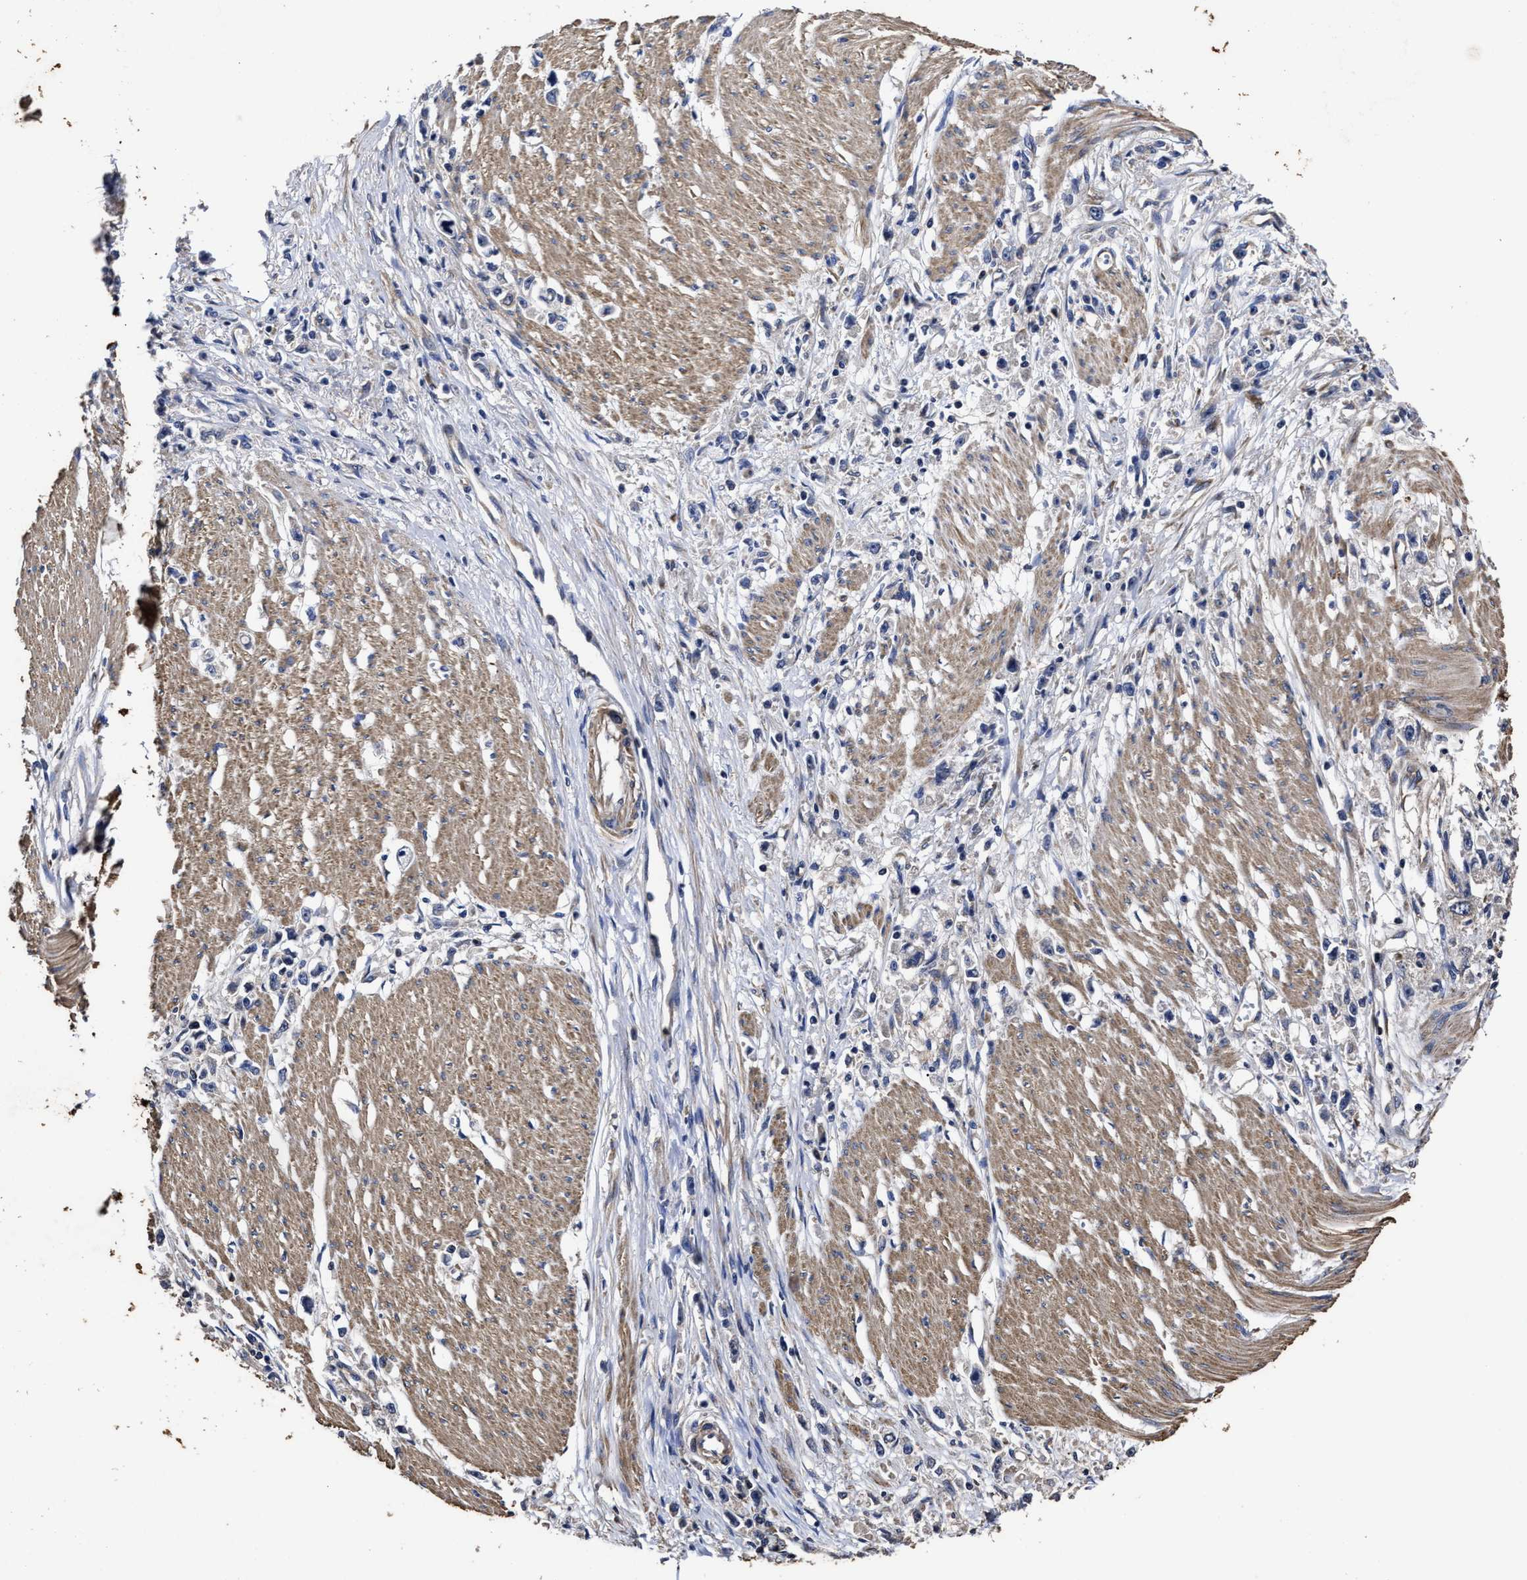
{"staining": {"intensity": "negative", "quantity": "none", "location": "none"}, "tissue": "stomach cancer", "cell_type": "Tumor cells", "image_type": "cancer", "snomed": [{"axis": "morphology", "description": "Adenocarcinoma, NOS"}, {"axis": "topography", "description": "Stomach"}], "caption": "This is an immunohistochemistry (IHC) micrograph of human stomach cancer (adenocarcinoma). There is no positivity in tumor cells.", "gene": "AVEN", "patient": {"sex": "female", "age": 59}}